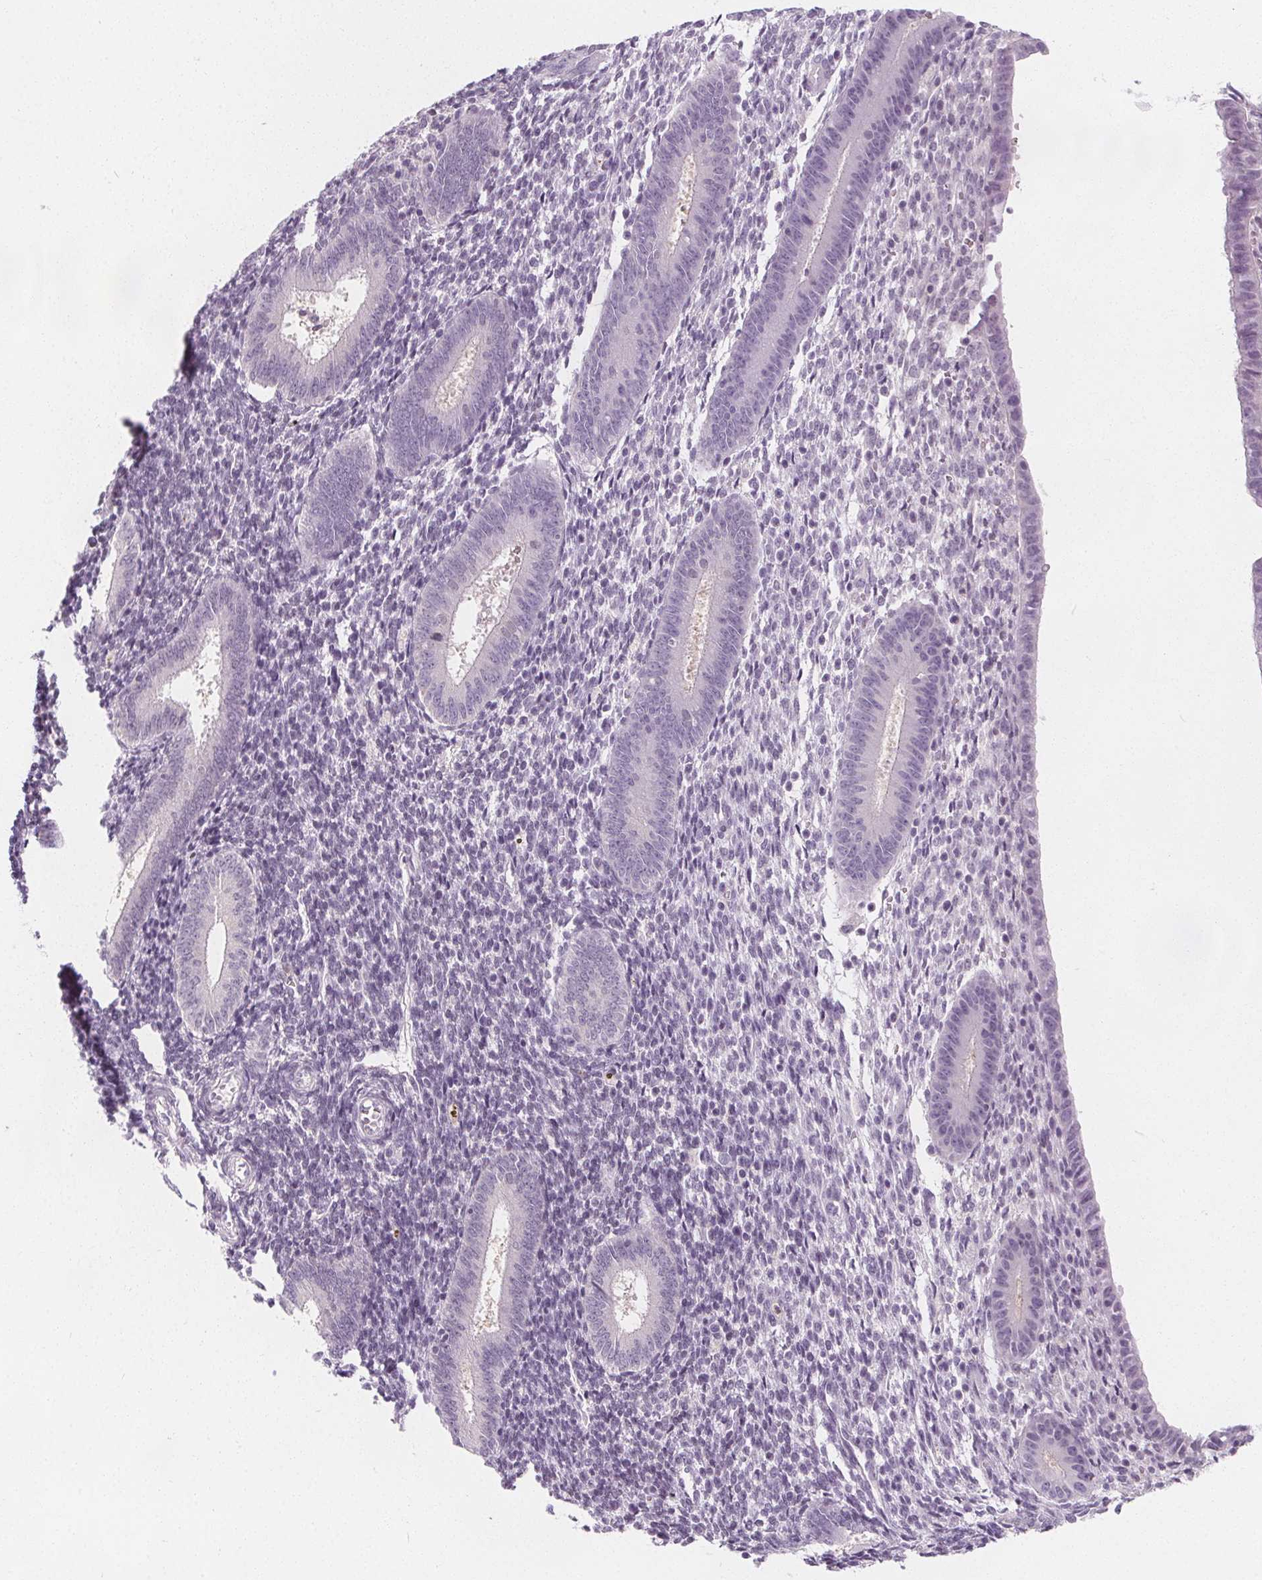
{"staining": {"intensity": "negative", "quantity": "none", "location": "none"}, "tissue": "endometrium", "cell_type": "Cells in endometrial stroma", "image_type": "normal", "snomed": [{"axis": "morphology", "description": "Normal tissue, NOS"}, {"axis": "topography", "description": "Endometrium"}], "caption": "Benign endometrium was stained to show a protein in brown. There is no significant staining in cells in endometrial stroma. (IHC, brightfield microscopy, high magnification).", "gene": "UGP2", "patient": {"sex": "female", "age": 25}}